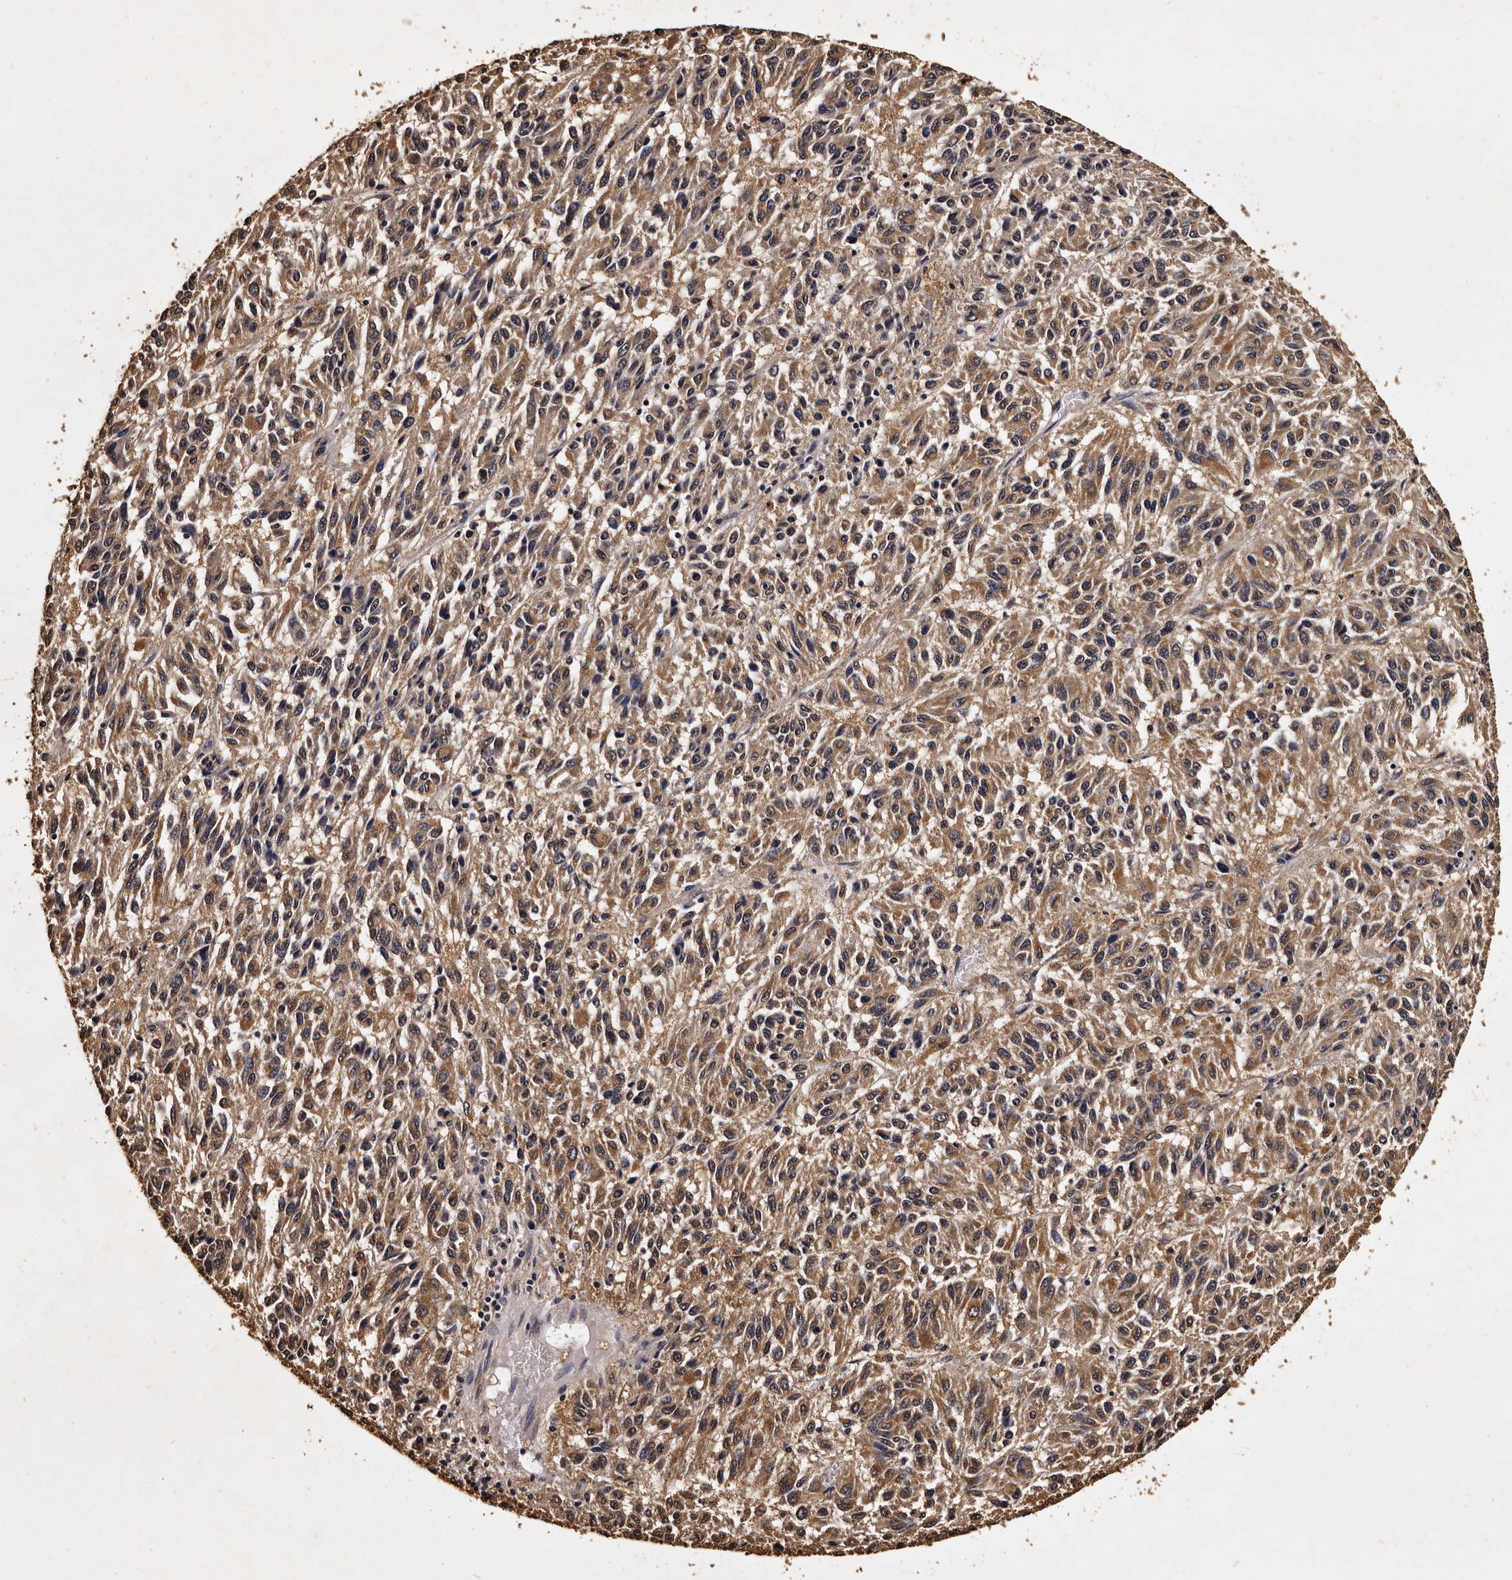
{"staining": {"intensity": "moderate", "quantity": ">75%", "location": "cytoplasmic/membranous"}, "tissue": "melanoma", "cell_type": "Tumor cells", "image_type": "cancer", "snomed": [{"axis": "morphology", "description": "Malignant melanoma, Metastatic site"}, {"axis": "topography", "description": "Lung"}], "caption": "The immunohistochemical stain highlights moderate cytoplasmic/membranous positivity in tumor cells of malignant melanoma (metastatic site) tissue.", "gene": "PARS2", "patient": {"sex": "male", "age": 64}}